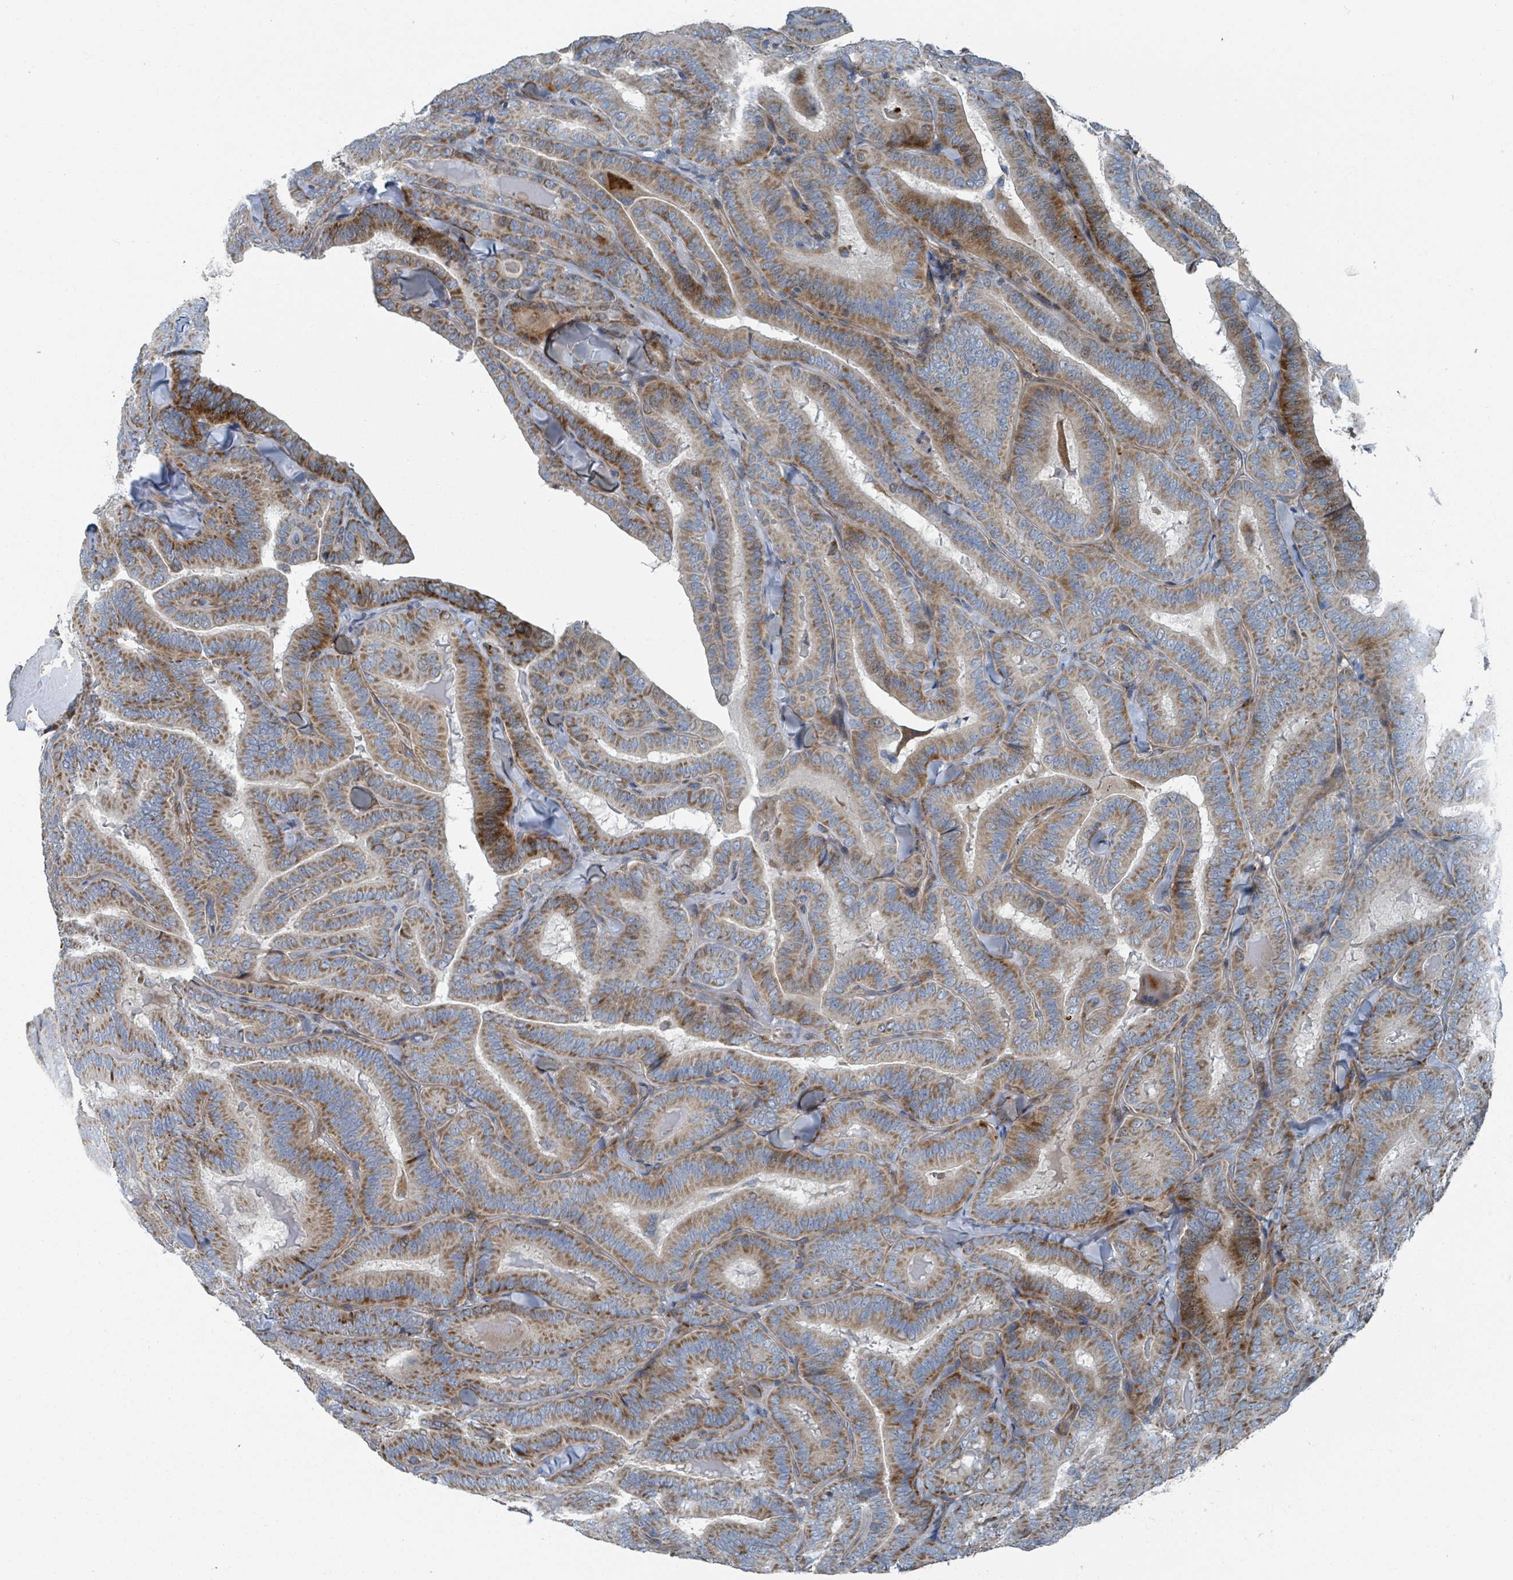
{"staining": {"intensity": "moderate", "quantity": ">75%", "location": "cytoplasmic/membranous"}, "tissue": "thyroid cancer", "cell_type": "Tumor cells", "image_type": "cancer", "snomed": [{"axis": "morphology", "description": "Papillary adenocarcinoma, NOS"}, {"axis": "topography", "description": "Thyroid gland"}], "caption": "Thyroid cancer (papillary adenocarcinoma) was stained to show a protein in brown. There is medium levels of moderate cytoplasmic/membranous positivity in about >75% of tumor cells.", "gene": "DIPK2A", "patient": {"sex": "male", "age": 61}}